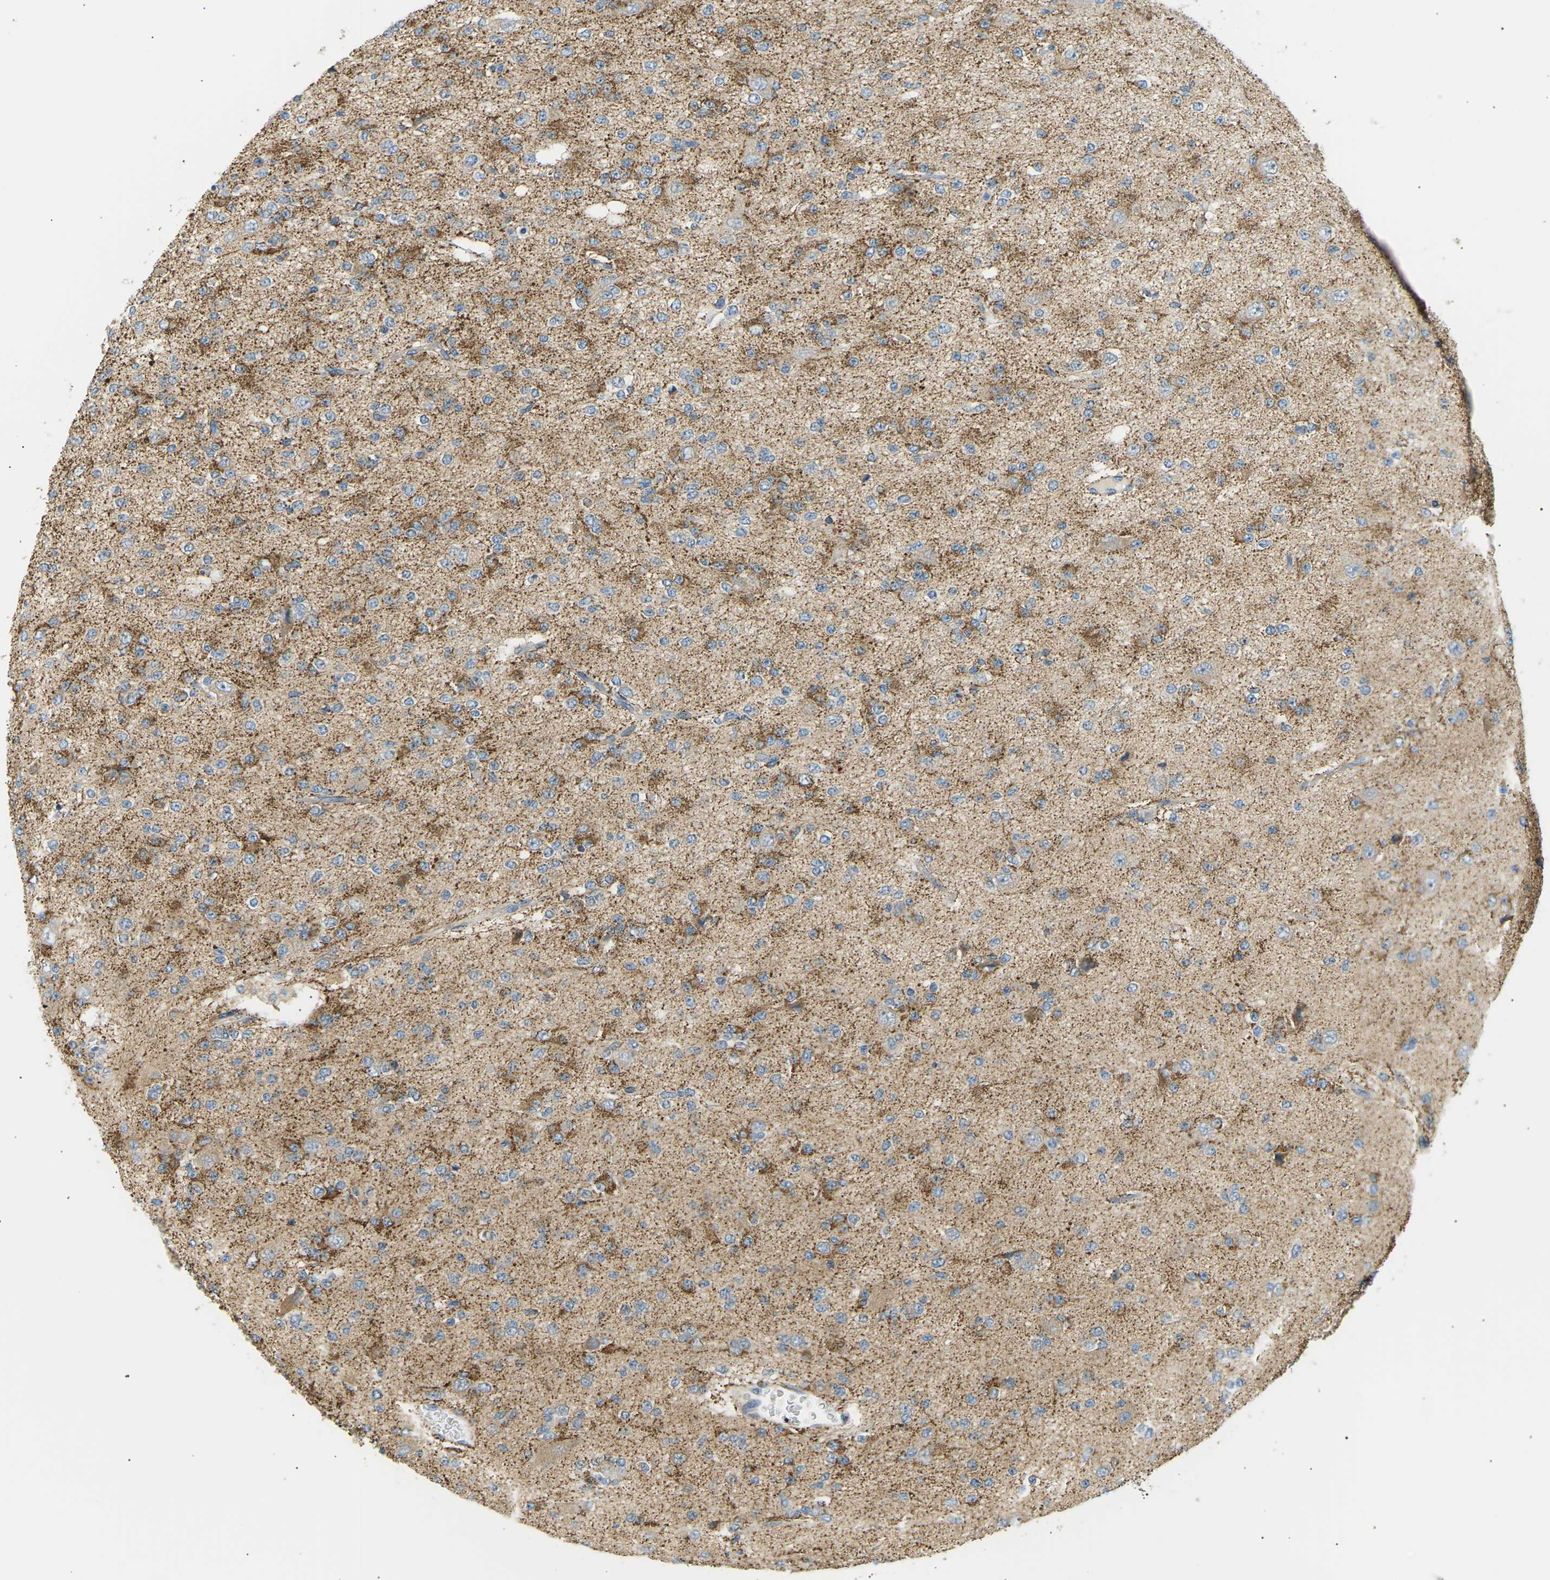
{"staining": {"intensity": "weak", "quantity": "25%-75%", "location": "cytoplasmic/membranous"}, "tissue": "glioma", "cell_type": "Tumor cells", "image_type": "cancer", "snomed": [{"axis": "morphology", "description": "Glioma, malignant, Low grade"}, {"axis": "topography", "description": "Brain"}], "caption": "Protein expression analysis of human malignant glioma (low-grade) reveals weak cytoplasmic/membranous expression in about 25%-75% of tumor cells.", "gene": "TBC1D8", "patient": {"sex": "male", "age": 38}}